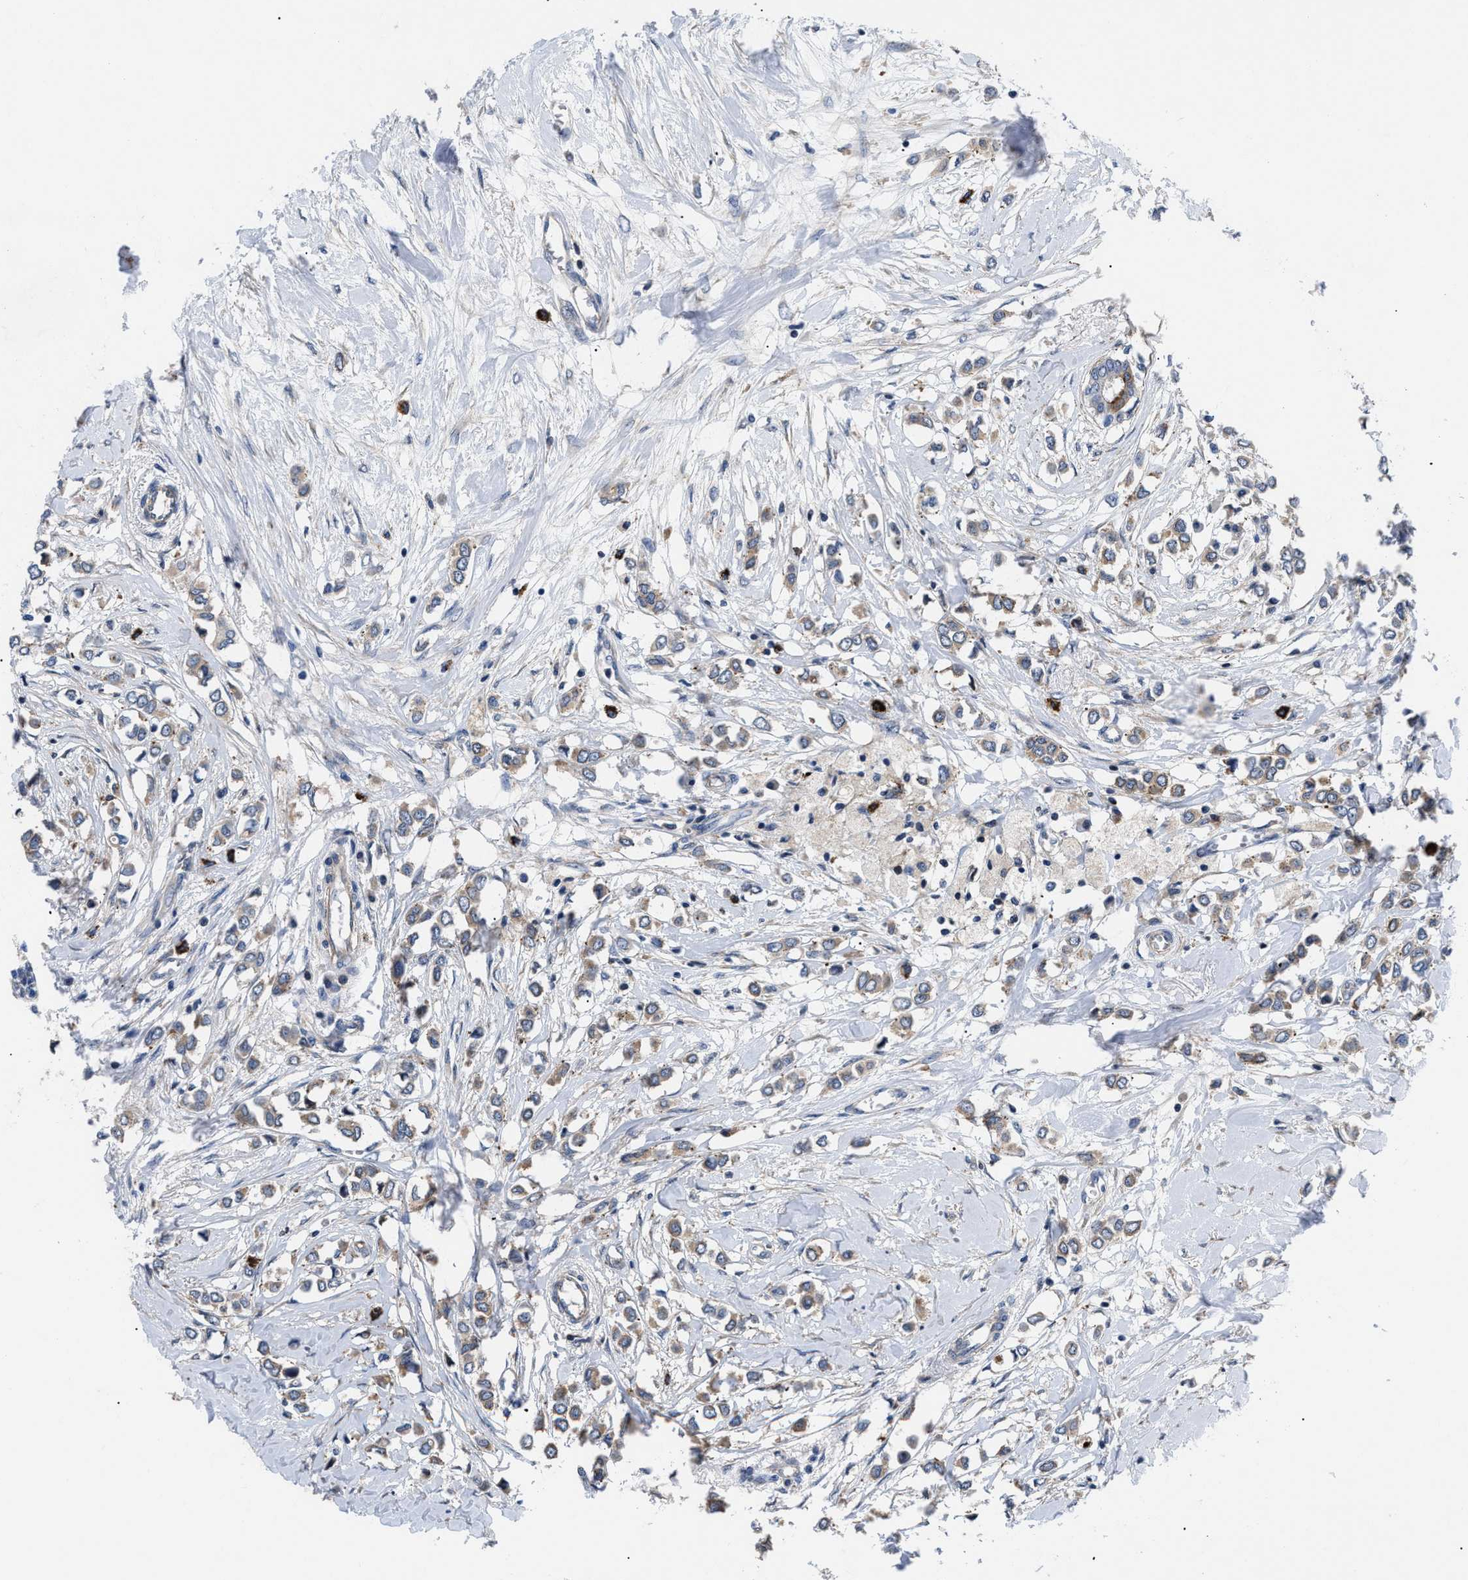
{"staining": {"intensity": "moderate", "quantity": ">75%", "location": "cytoplasmic/membranous"}, "tissue": "breast cancer", "cell_type": "Tumor cells", "image_type": "cancer", "snomed": [{"axis": "morphology", "description": "Lobular carcinoma"}, {"axis": "topography", "description": "Breast"}], "caption": "Immunohistochemistry (IHC) (DAB) staining of breast lobular carcinoma exhibits moderate cytoplasmic/membranous protein positivity in about >75% of tumor cells. (Brightfield microscopy of DAB IHC at high magnification).", "gene": "SPAST", "patient": {"sex": "female", "age": 51}}